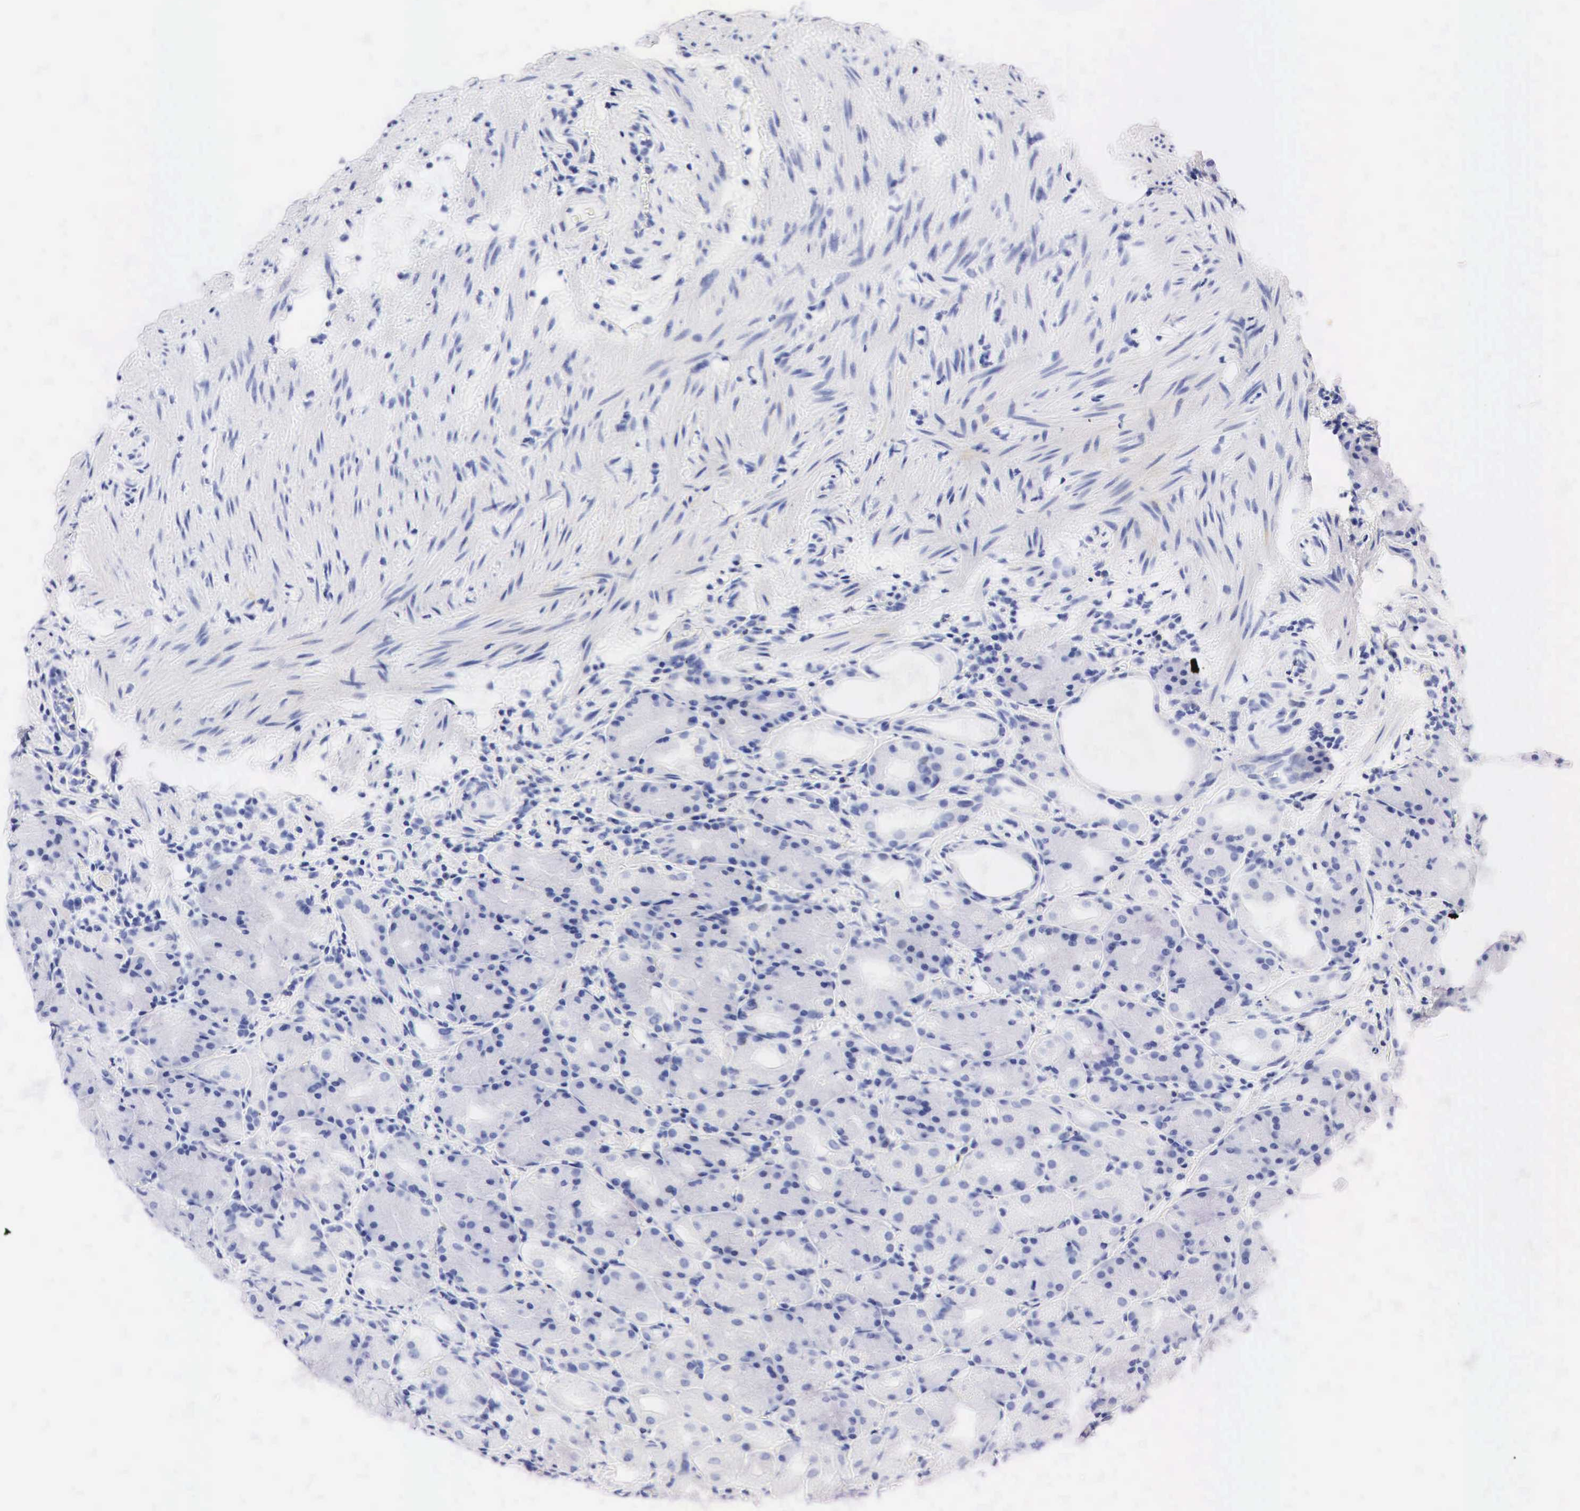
{"staining": {"intensity": "negative", "quantity": "none", "location": "none"}, "tissue": "stomach", "cell_type": "Glandular cells", "image_type": "normal", "snomed": [{"axis": "morphology", "description": "Normal tissue, NOS"}, {"axis": "topography", "description": "Stomach, upper"}], "caption": "Immunohistochemistry of normal stomach demonstrates no expression in glandular cells.", "gene": "PTH", "patient": {"sex": "female", "age": 75}}